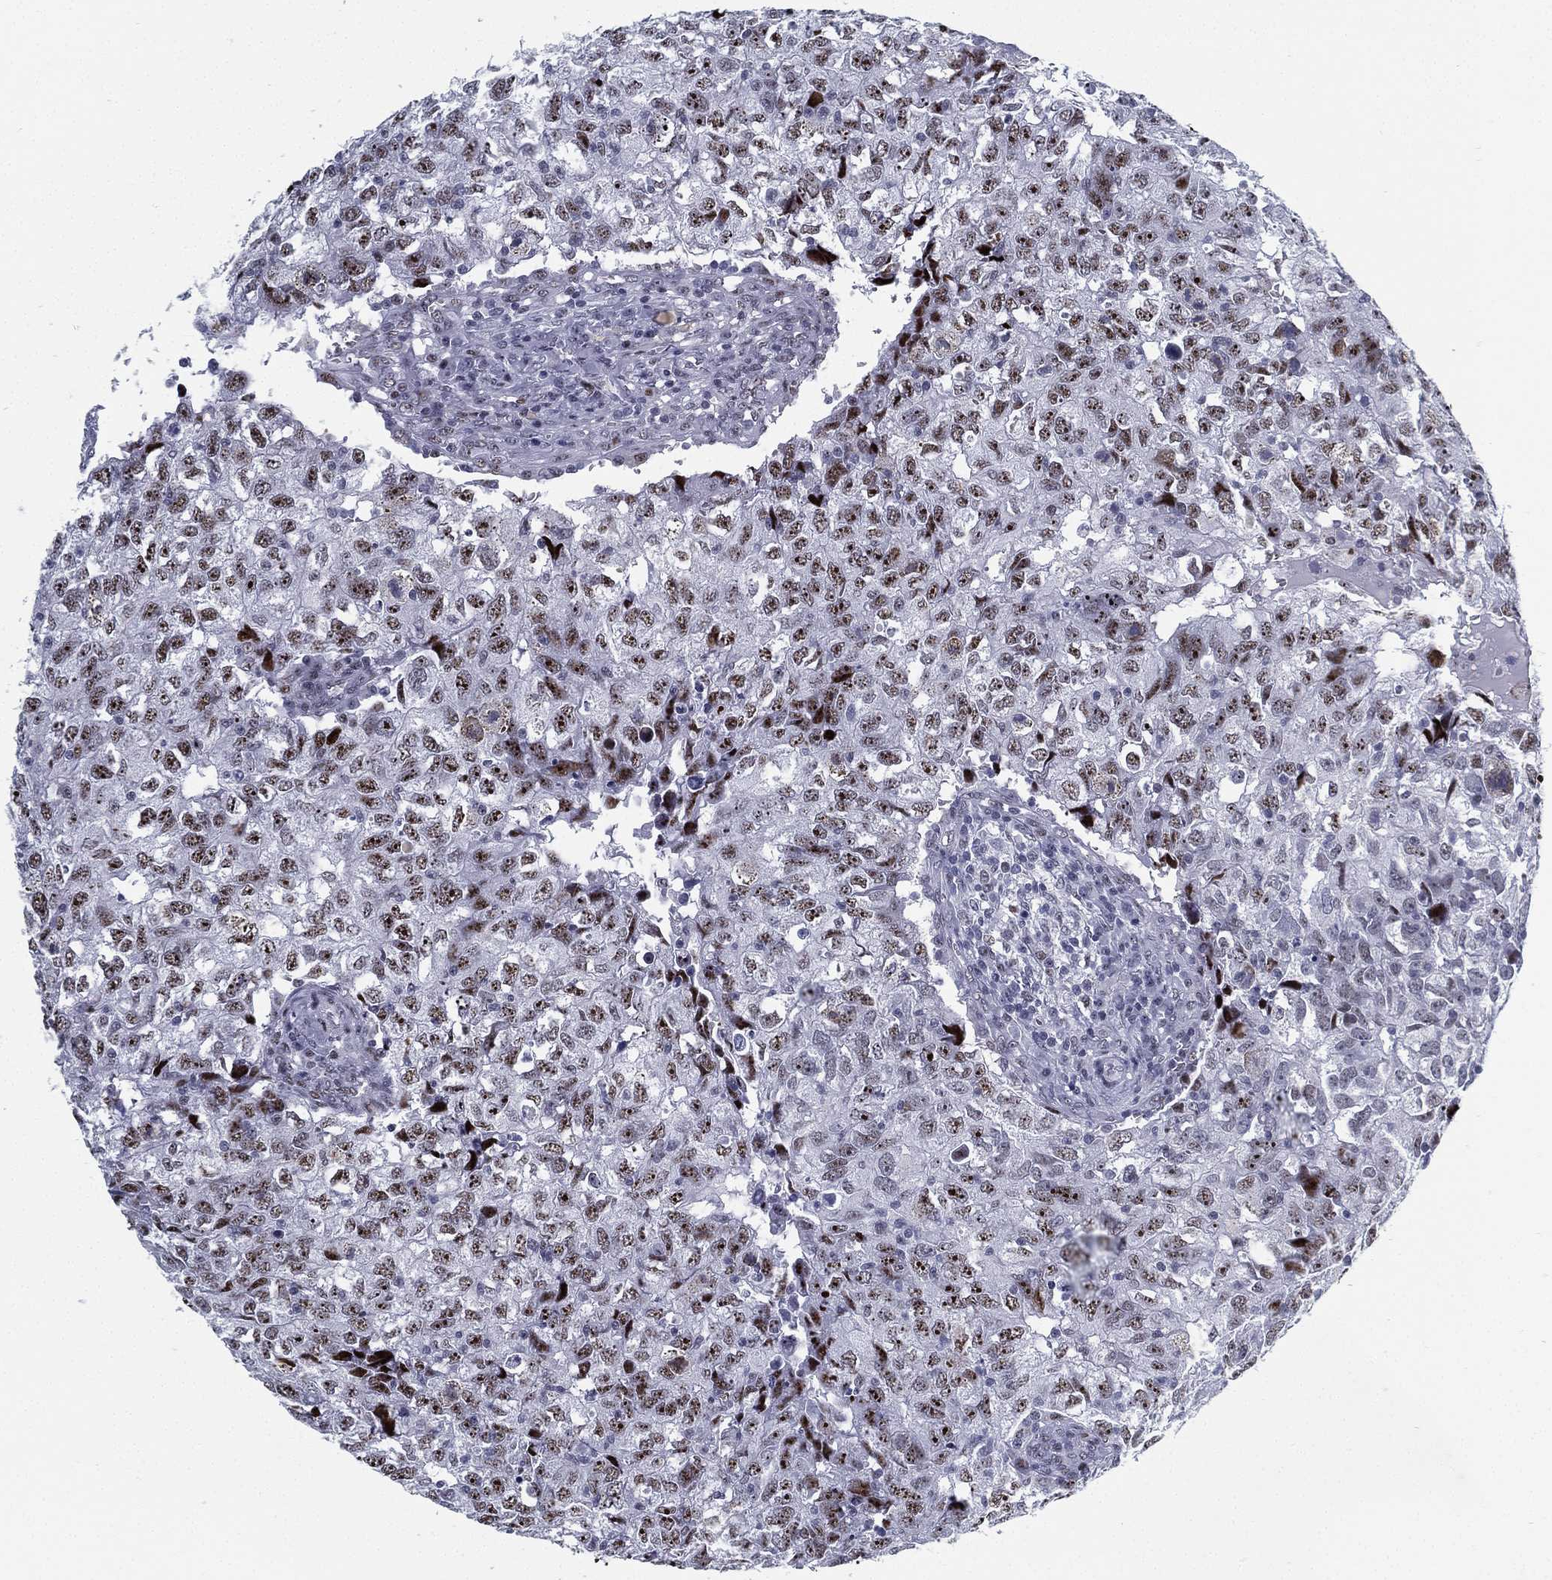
{"staining": {"intensity": "moderate", "quantity": "25%-75%", "location": "nuclear"}, "tissue": "breast cancer", "cell_type": "Tumor cells", "image_type": "cancer", "snomed": [{"axis": "morphology", "description": "Duct carcinoma"}, {"axis": "topography", "description": "Breast"}], "caption": "Breast cancer (invasive ductal carcinoma) was stained to show a protein in brown. There is medium levels of moderate nuclear expression in approximately 25%-75% of tumor cells.", "gene": "CYB561D2", "patient": {"sex": "female", "age": 30}}